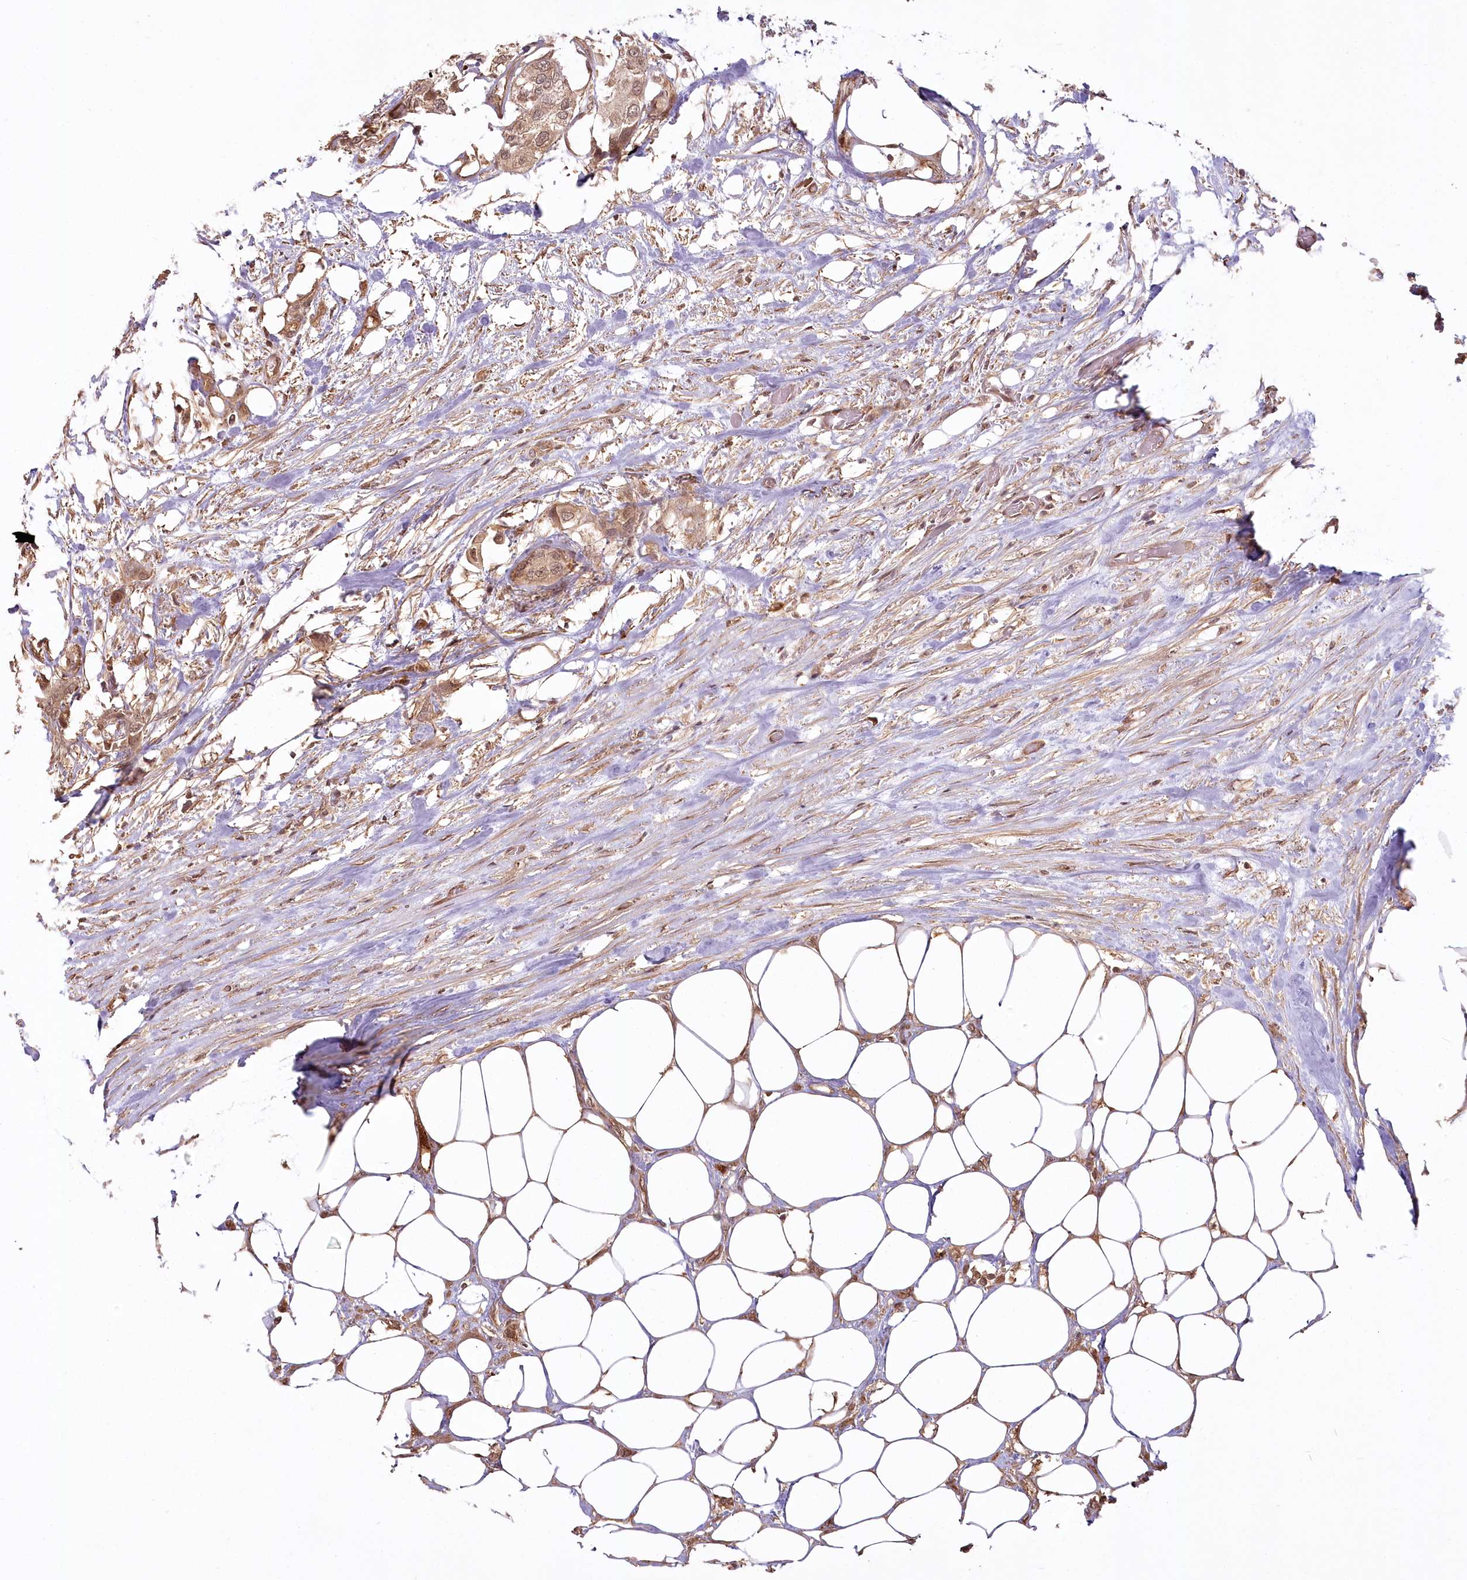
{"staining": {"intensity": "moderate", "quantity": ">75%", "location": "cytoplasmic/membranous,nuclear"}, "tissue": "urothelial cancer", "cell_type": "Tumor cells", "image_type": "cancer", "snomed": [{"axis": "morphology", "description": "Urothelial carcinoma, High grade"}, {"axis": "topography", "description": "Urinary bladder"}], "caption": "Protein analysis of urothelial cancer tissue displays moderate cytoplasmic/membranous and nuclear staining in approximately >75% of tumor cells. (Brightfield microscopy of DAB IHC at high magnification).", "gene": "R3HDM2", "patient": {"sex": "male", "age": 64}}